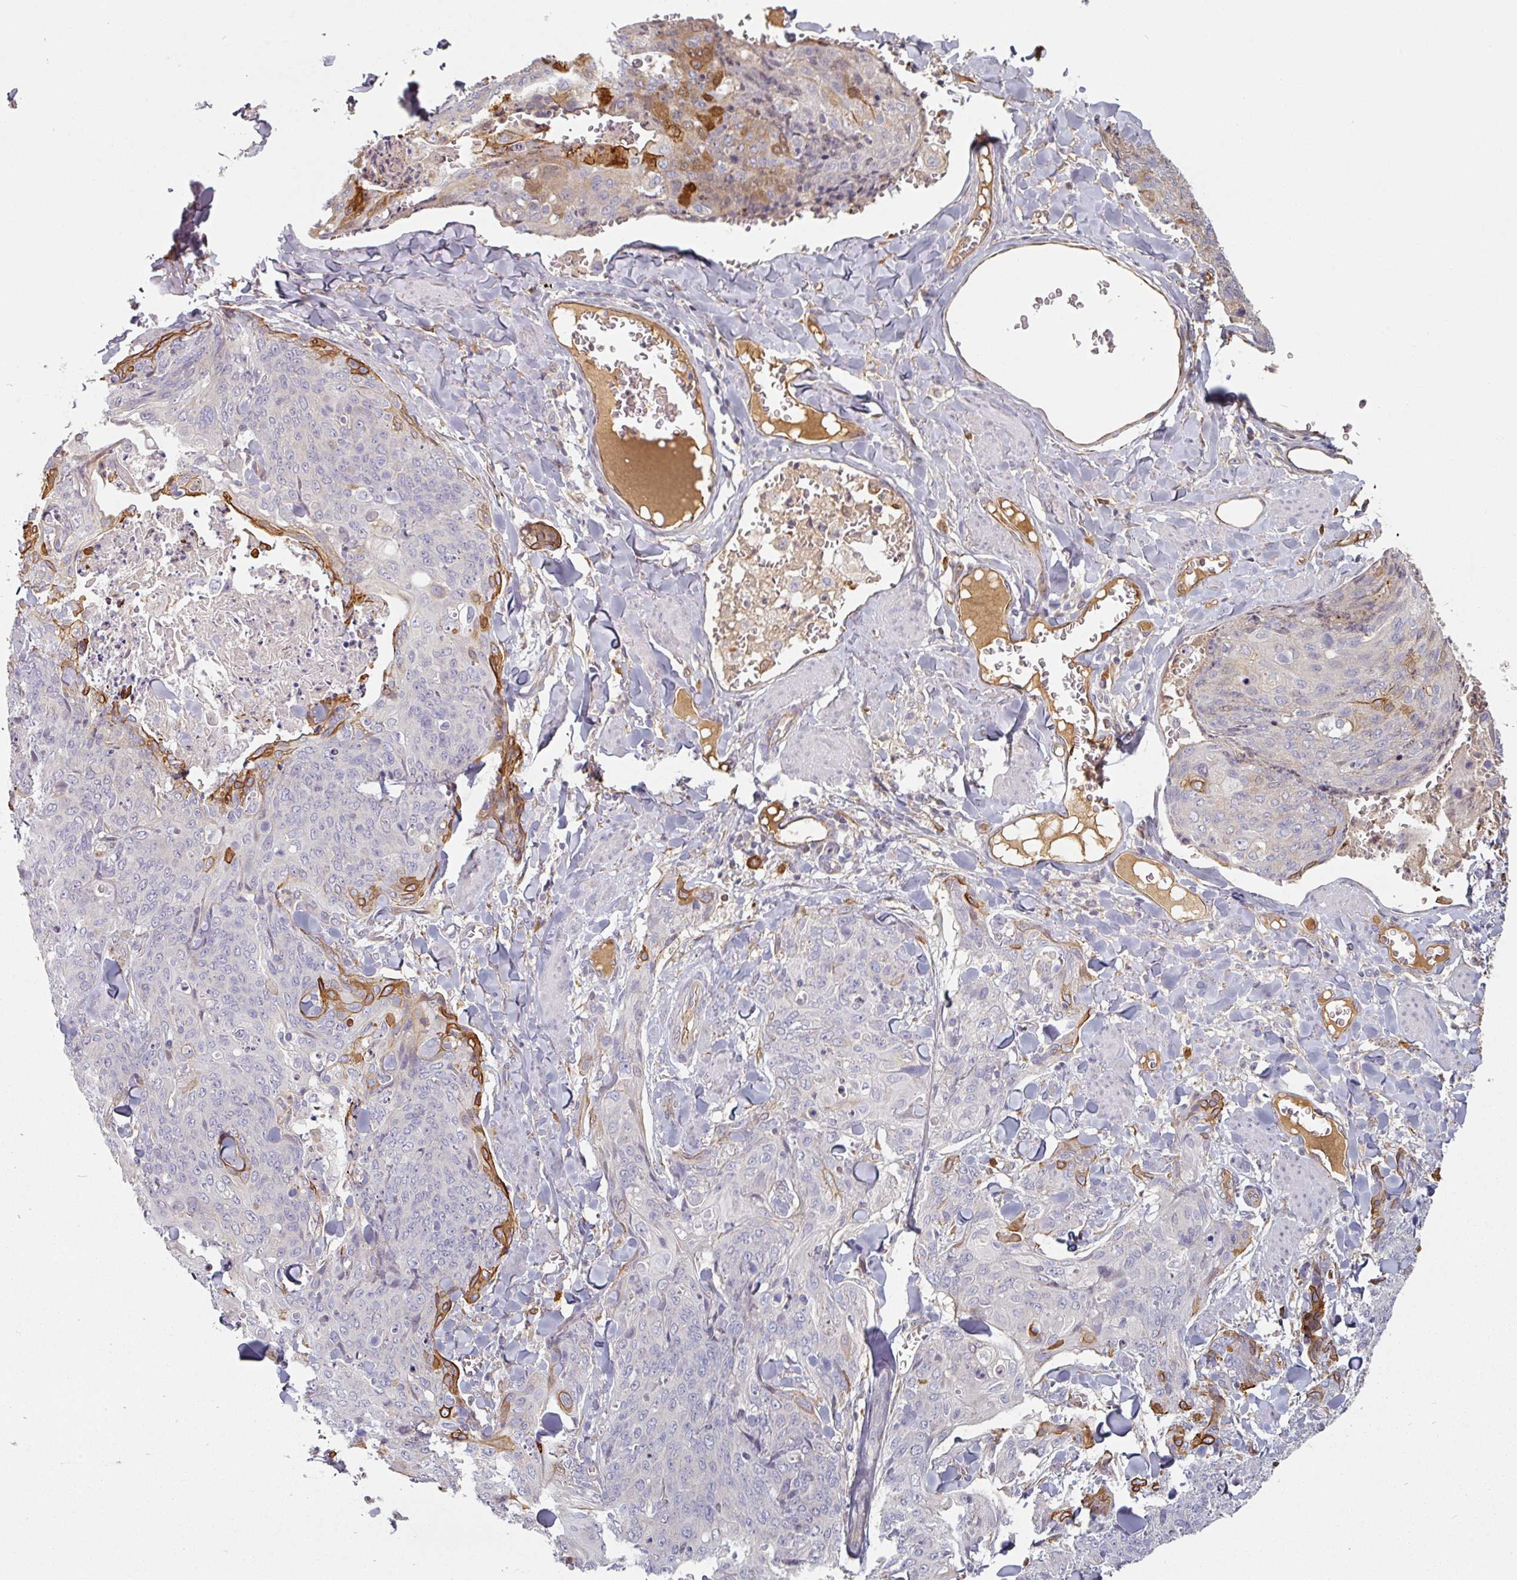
{"staining": {"intensity": "moderate", "quantity": "<25%", "location": "cytoplasmic/membranous"}, "tissue": "skin cancer", "cell_type": "Tumor cells", "image_type": "cancer", "snomed": [{"axis": "morphology", "description": "Squamous cell carcinoma, NOS"}, {"axis": "topography", "description": "Skin"}, {"axis": "topography", "description": "Vulva"}], "caption": "Skin squamous cell carcinoma stained with a brown dye exhibits moderate cytoplasmic/membranous positive staining in approximately <25% of tumor cells.", "gene": "CEP78", "patient": {"sex": "female", "age": 85}}